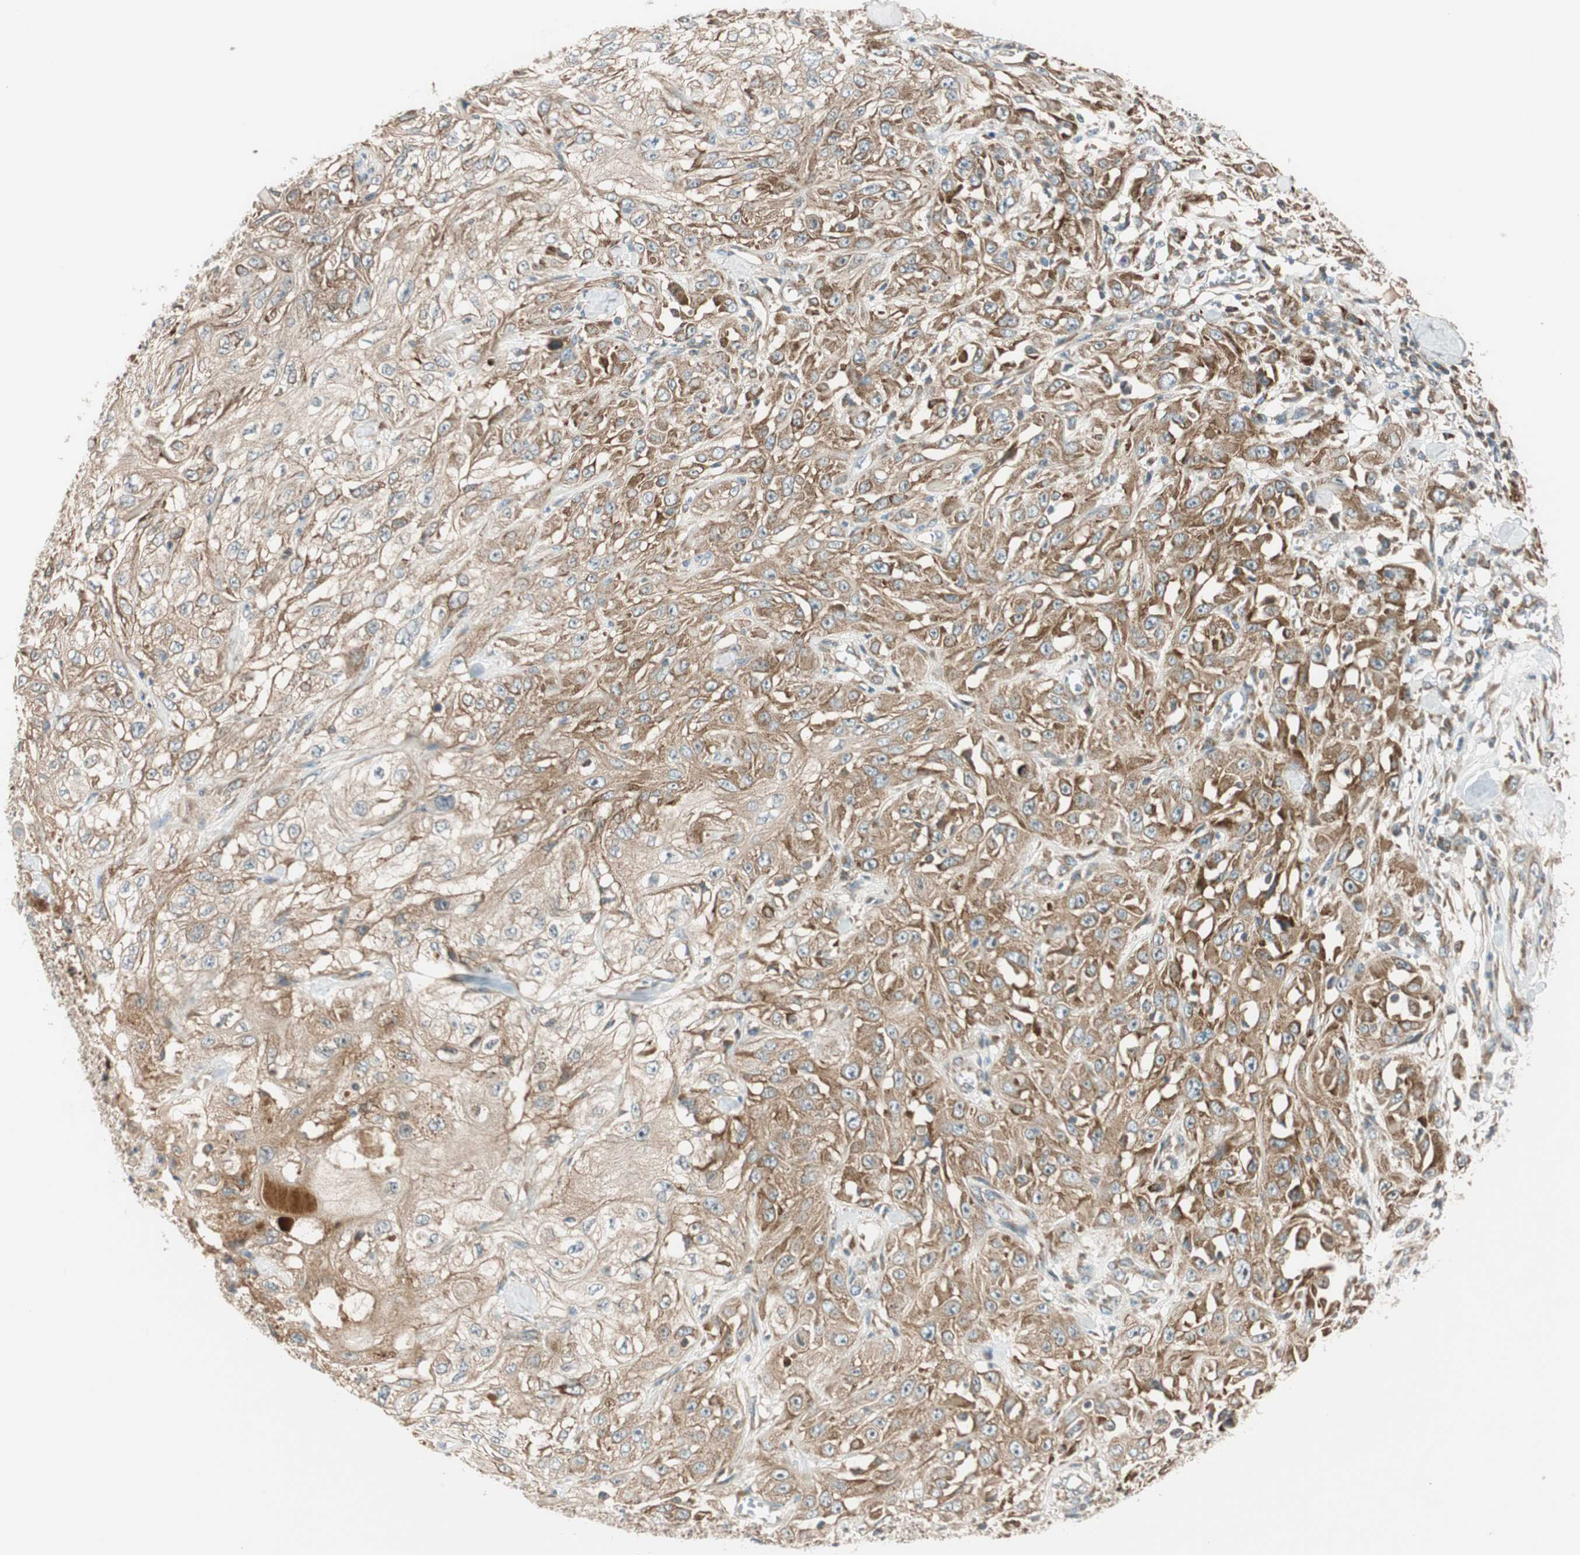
{"staining": {"intensity": "moderate", "quantity": ">75%", "location": "cytoplasmic/membranous"}, "tissue": "skin cancer", "cell_type": "Tumor cells", "image_type": "cancer", "snomed": [{"axis": "morphology", "description": "Squamous cell carcinoma, NOS"}, {"axis": "morphology", "description": "Squamous cell carcinoma, metastatic, NOS"}, {"axis": "topography", "description": "Skin"}, {"axis": "topography", "description": "Lymph node"}], "caption": "This histopathology image displays squamous cell carcinoma (skin) stained with immunohistochemistry to label a protein in brown. The cytoplasmic/membranous of tumor cells show moderate positivity for the protein. Nuclei are counter-stained blue.", "gene": "ABI1", "patient": {"sex": "male", "age": 75}}